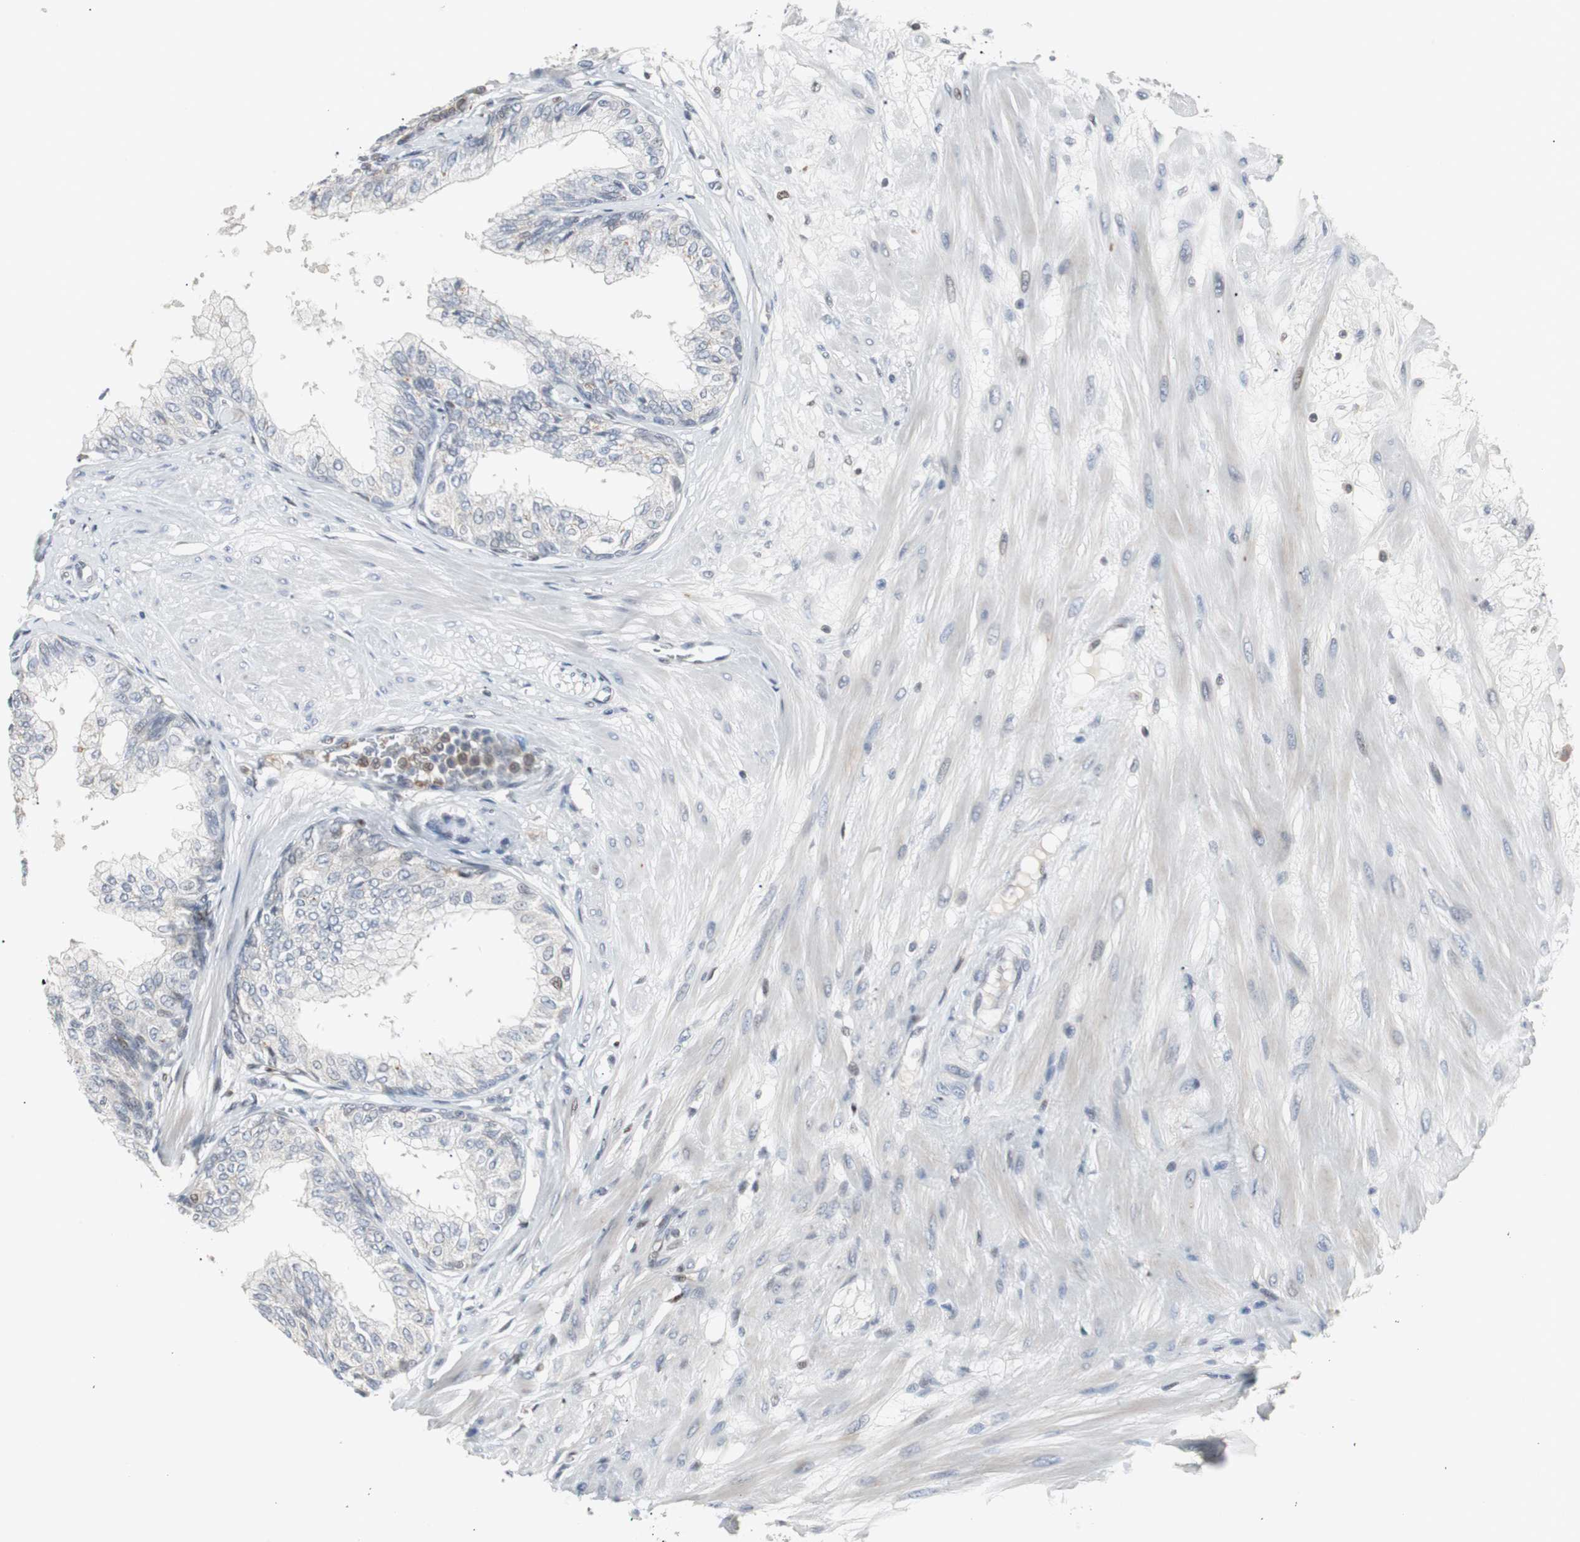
{"staining": {"intensity": "negative", "quantity": "none", "location": "none"}, "tissue": "prostate", "cell_type": "Glandular cells", "image_type": "normal", "snomed": [{"axis": "morphology", "description": "Normal tissue, NOS"}, {"axis": "topography", "description": "Prostate"}, {"axis": "topography", "description": "Seminal veicle"}], "caption": "This is an immunohistochemistry (IHC) micrograph of normal human prostate. There is no staining in glandular cells.", "gene": "GRK2", "patient": {"sex": "male", "age": 60}}